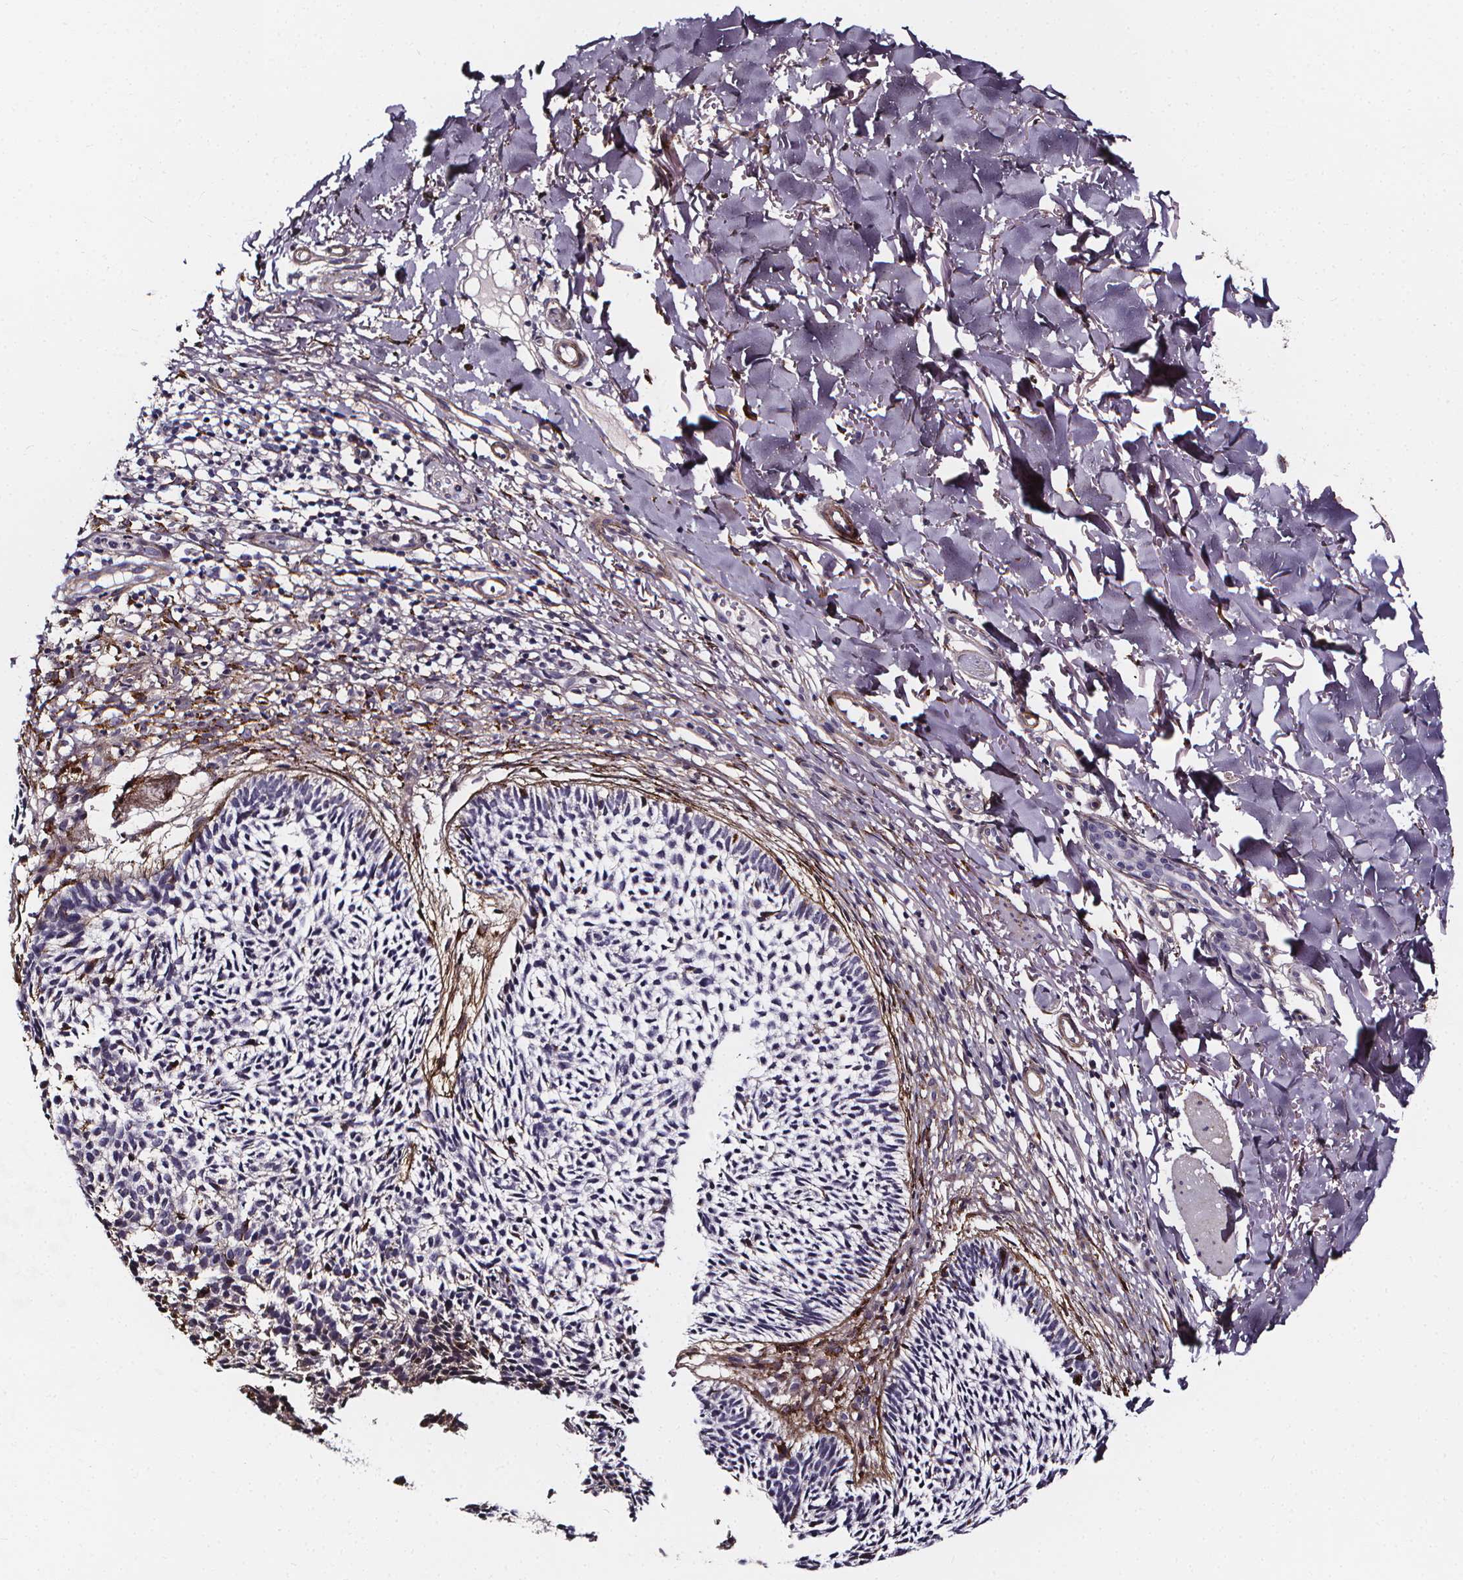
{"staining": {"intensity": "negative", "quantity": "none", "location": "none"}, "tissue": "skin cancer", "cell_type": "Tumor cells", "image_type": "cancer", "snomed": [{"axis": "morphology", "description": "Basal cell carcinoma"}, {"axis": "topography", "description": "Skin"}], "caption": "DAB immunohistochemical staining of human skin cancer exhibits no significant staining in tumor cells. (Immunohistochemistry (ihc), brightfield microscopy, high magnification).", "gene": "AEBP1", "patient": {"sex": "male", "age": 78}}